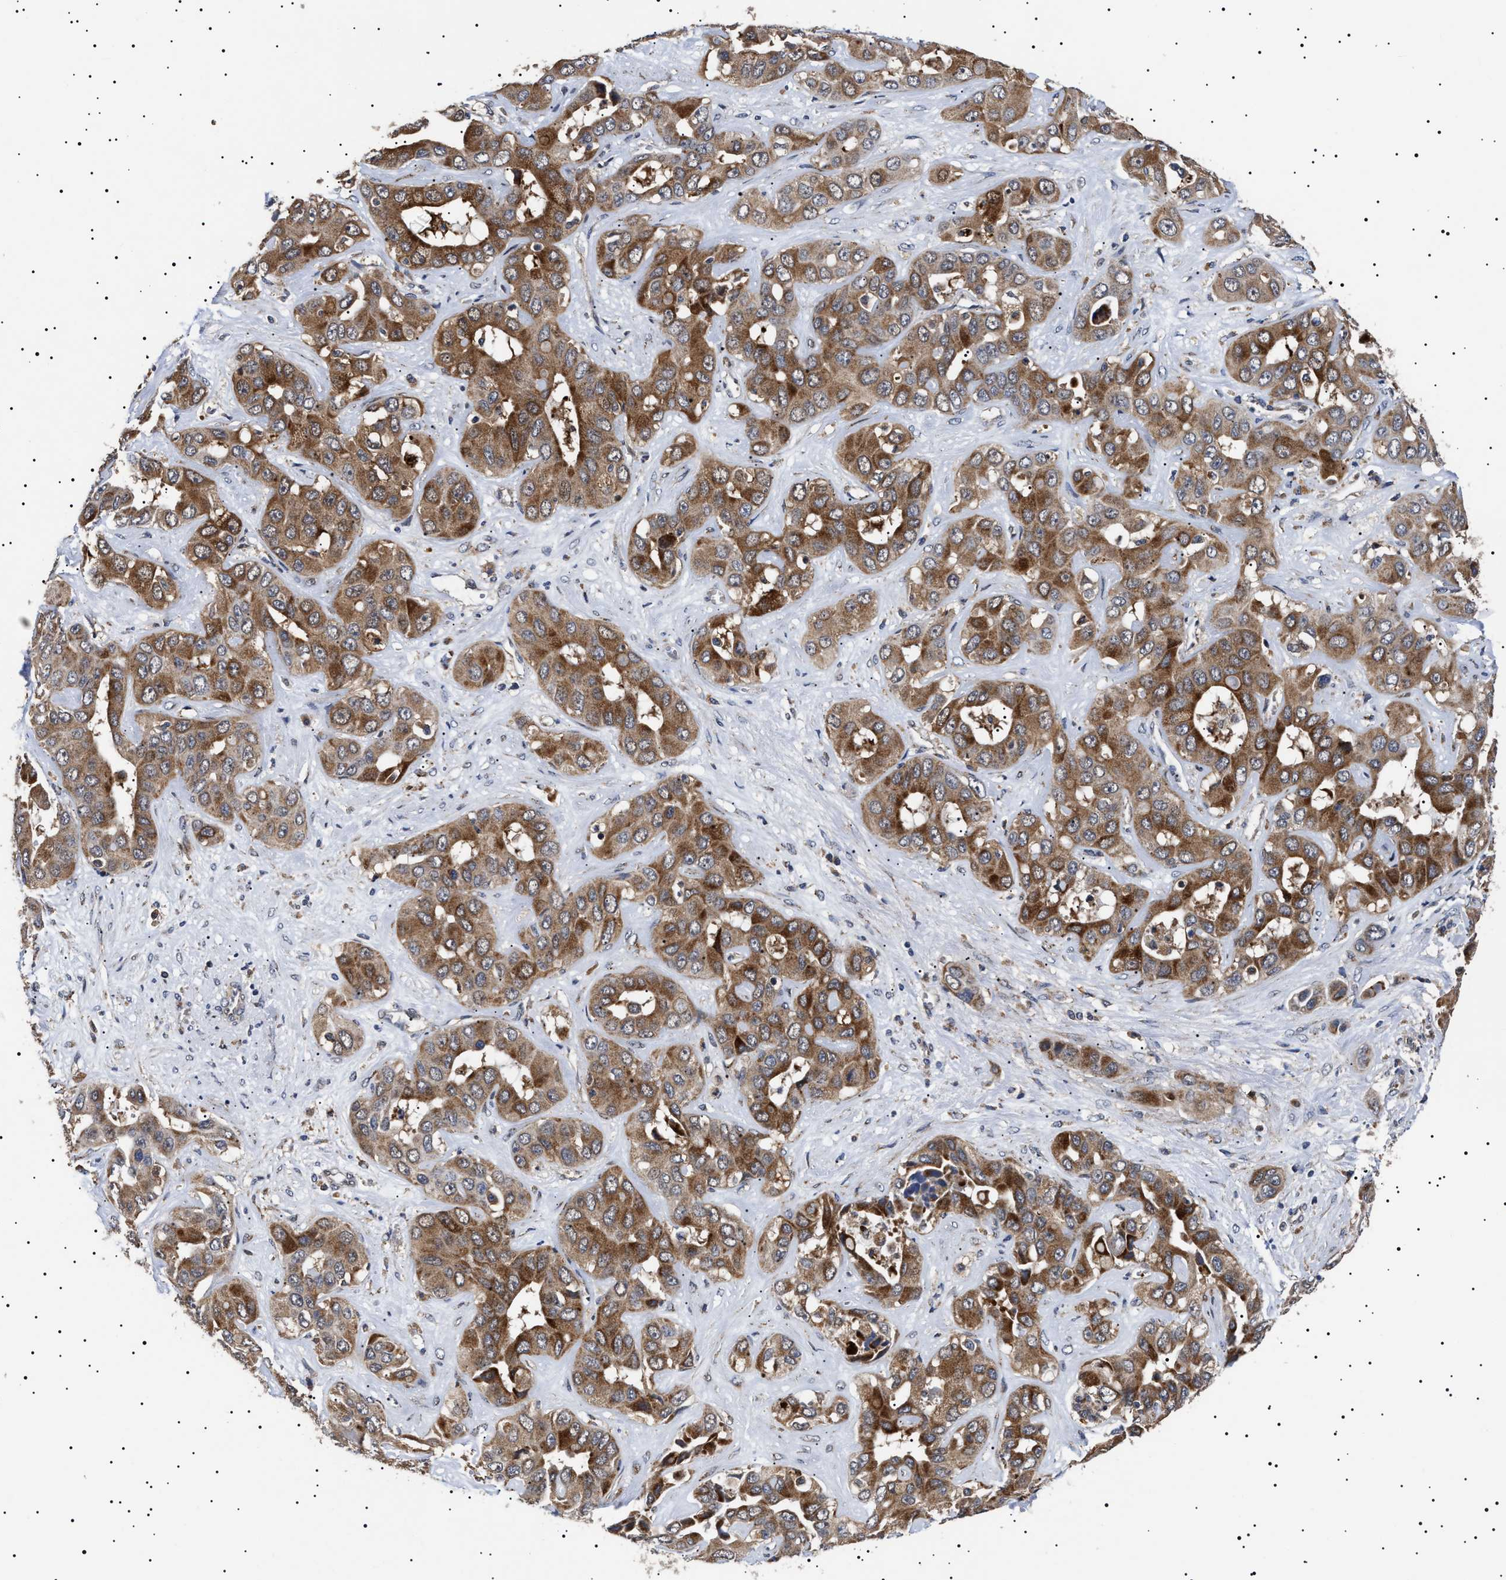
{"staining": {"intensity": "moderate", "quantity": ">75%", "location": "cytoplasmic/membranous"}, "tissue": "liver cancer", "cell_type": "Tumor cells", "image_type": "cancer", "snomed": [{"axis": "morphology", "description": "Cholangiocarcinoma"}, {"axis": "topography", "description": "Liver"}], "caption": "Liver cholangiocarcinoma stained for a protein reveals moderate cytoplasmic/membranous positivity in tumor cells.", "gene": "RAB34", "patient": {"sex": "female", "age": 52}}